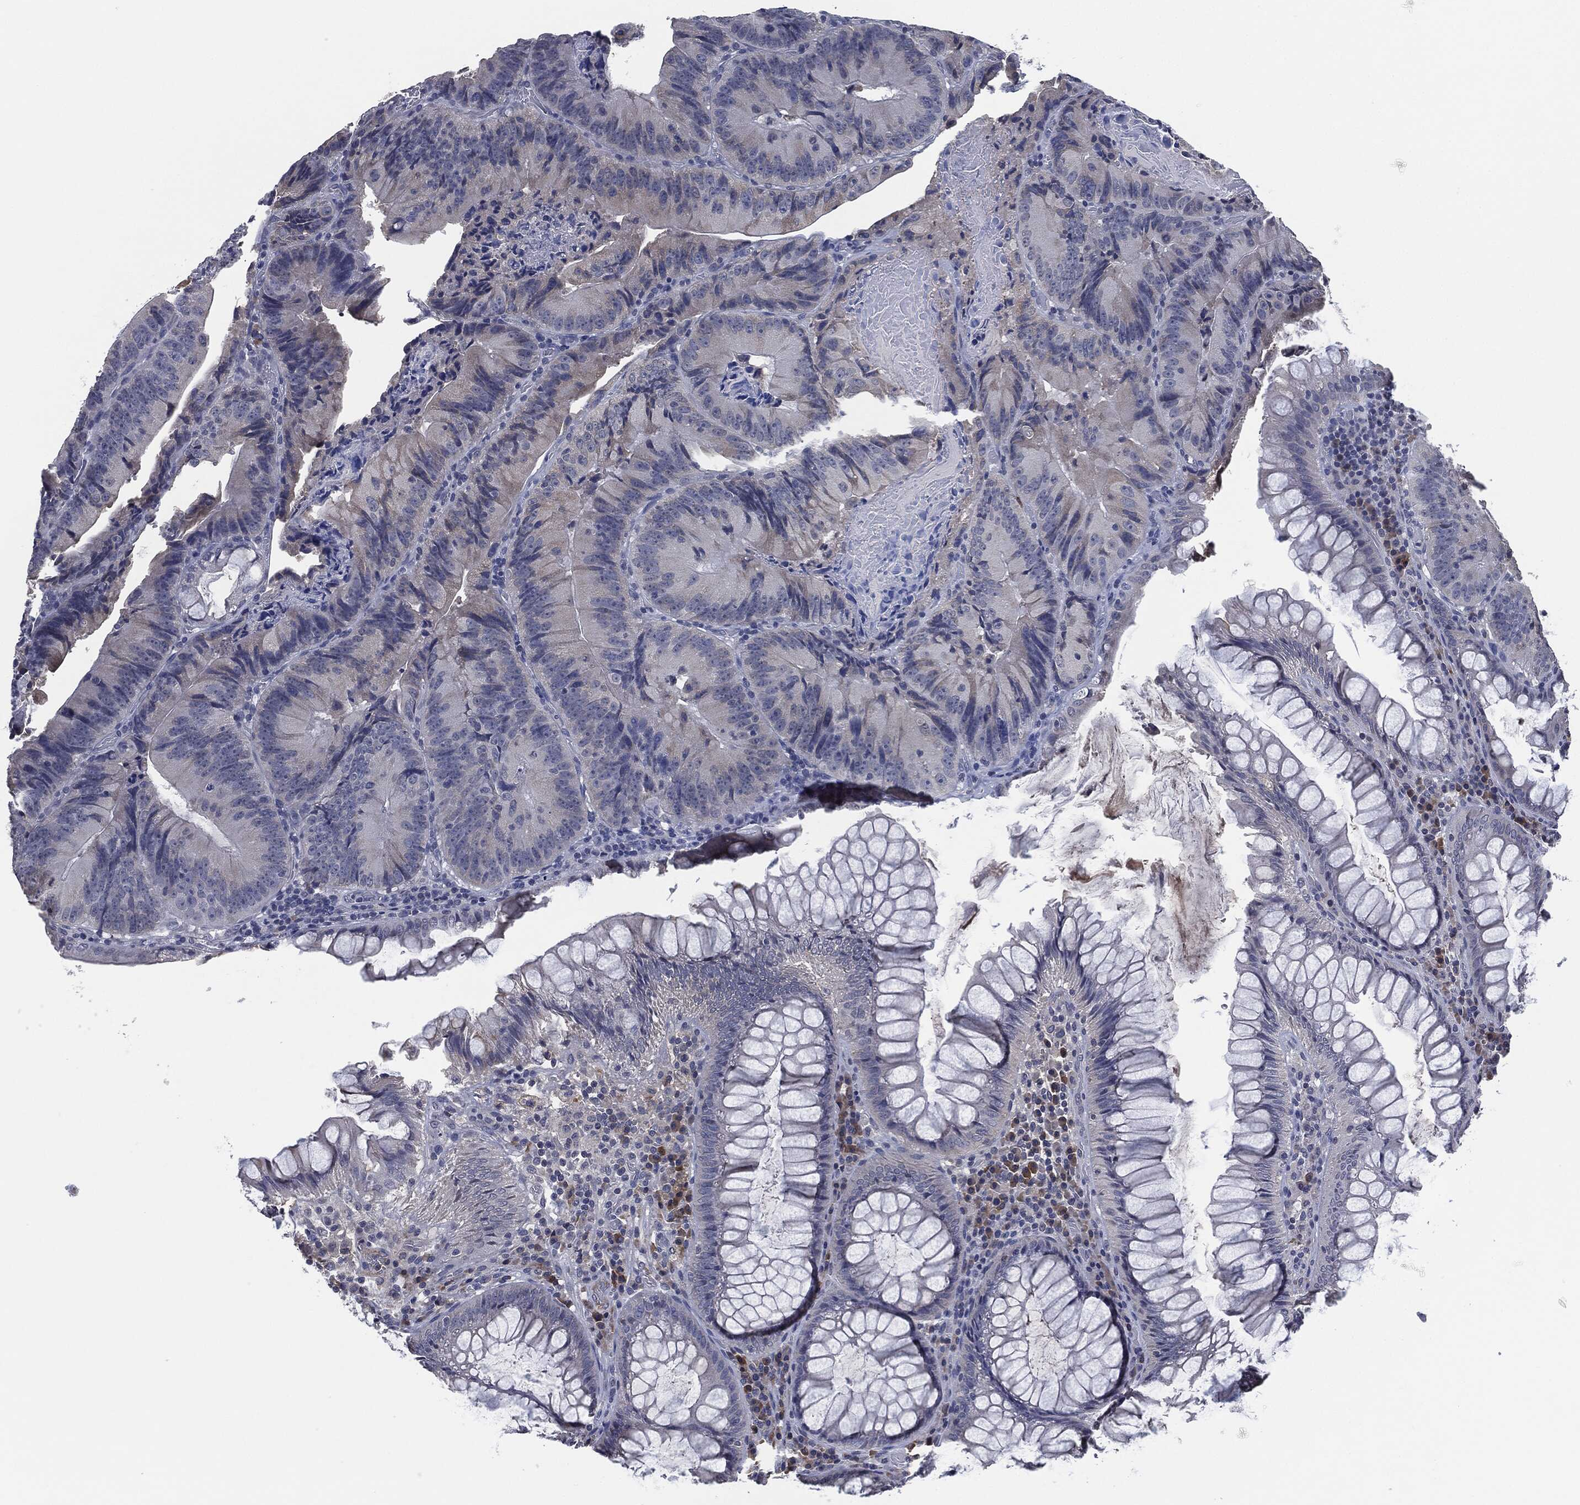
{"staining": {"intensity": "negative", "quantity": "none", "location": "none"}, "tissue": "colorectal cancer", "cell_type": "Tumor cells", "image_type": "cancer", "snomed": [{"axis": "morphology", "description": "Adenocarcinoma, NOS"}, {"axis": "topography", "description": "Colon"}], "caption": "Immunohistochemical staining of colorectal cancer (adenocarcinoma) demonstrates no significant expression in tumor cells. (Brightfield microscopy of DAB (3,3'-diaminobenzidine) immunohistochemistry (IHC) at high magnification).", "gene": "IL2RG", "patient": {"sex": "female", "age": 86}}